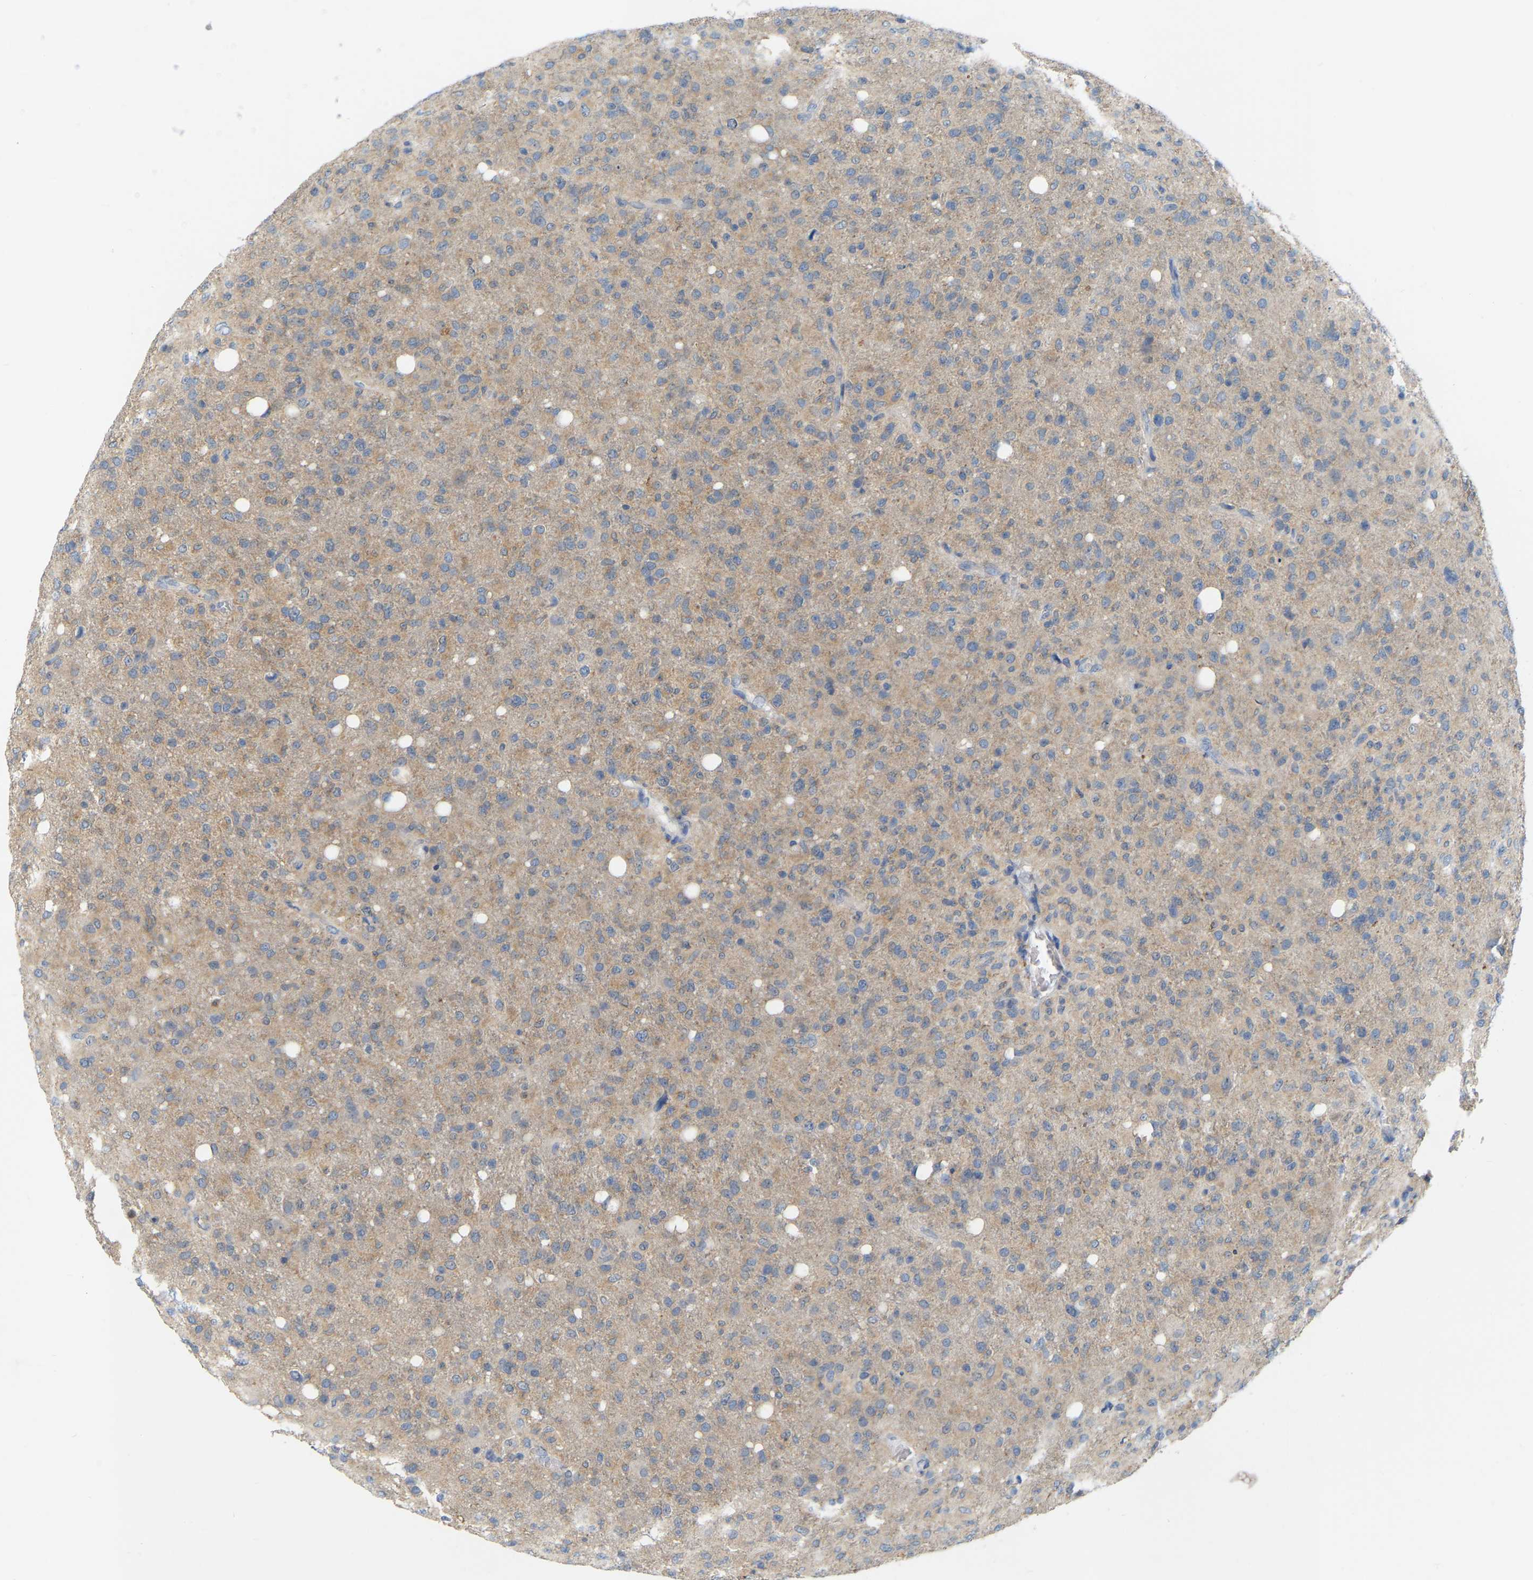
{"staining": {"intensity": "weak", "quantity": "25%-75%", "location": "cytoplasmic/membranous"}, "tissue": "glioma", "cell_type": "Tumor cells", "image_type": "cancer", "snomed": [{"axis": "morphology", "description": "Glioma, malignant, High grade"}, {"axis": "topography", "description": "Brain"}], "caption": "A micrograph showing weak cytoplasmic/membranous positivity in approximately 25%-75% of tumor cells in malignant glioma (high-grade), as visualized by brown immunohistochemical staining.", "gene": "WIPI2", "patient": {"sex": "female", "age": 57}}